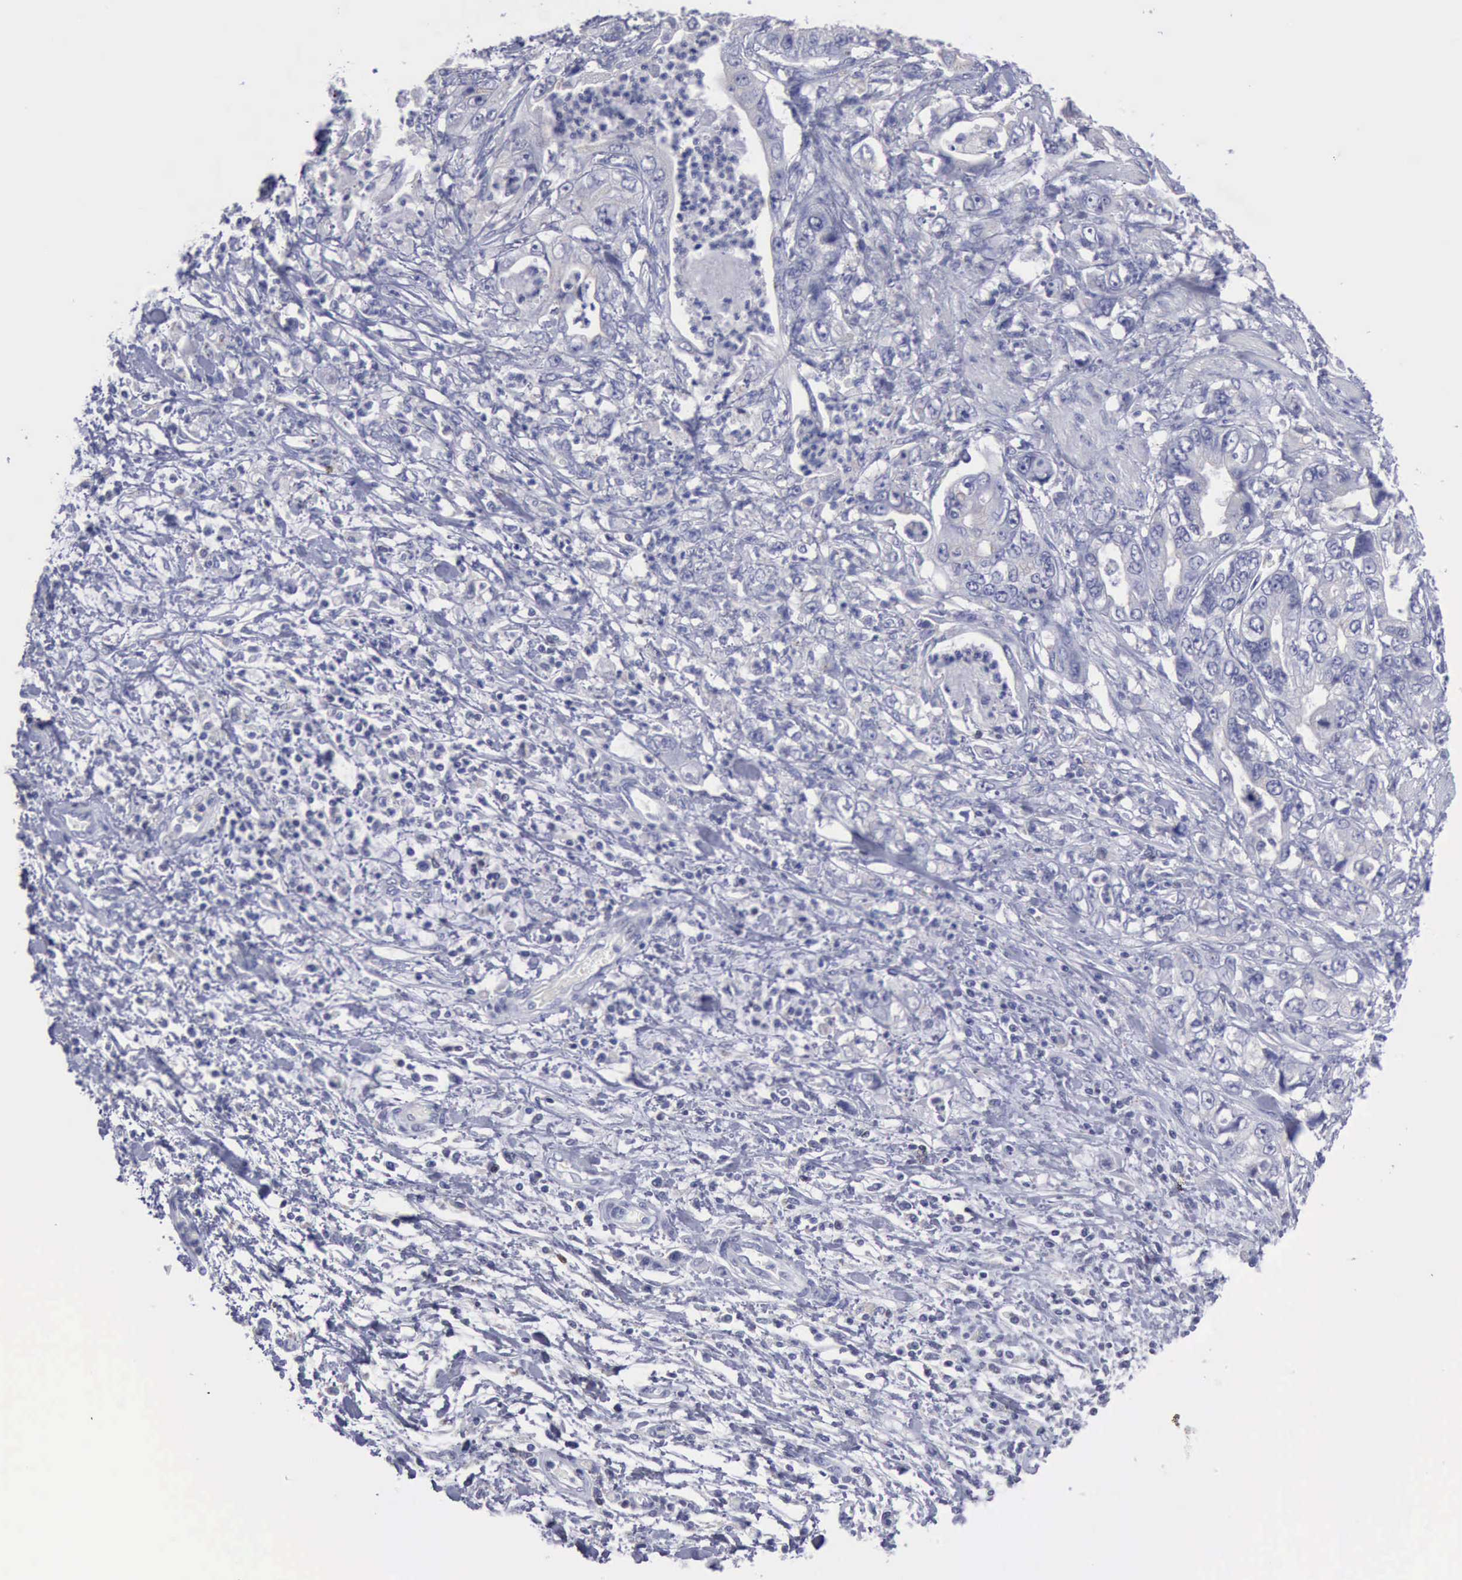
{"staining": {"intensity": "negative", "quantity": "none", "location": "none"}, "tissue": "stomach cancer", "cell_type": "Tumor cells", "image_type": "cancer", "snomed": [{"axis": "morphology", "description": "Adenocarcinoma, NOS"}, {"axis": "topography", "description": "Pancreas"}, {"axis": "topography", "description": "Stomach, upper"}], "caption": "DAB immunohistochemical staining of human stomach adenocarcinoma demonstrates no significant positivity in tumor cells.", "gene": "SATB2", "patient": {"sex": "male", "age": 77}}